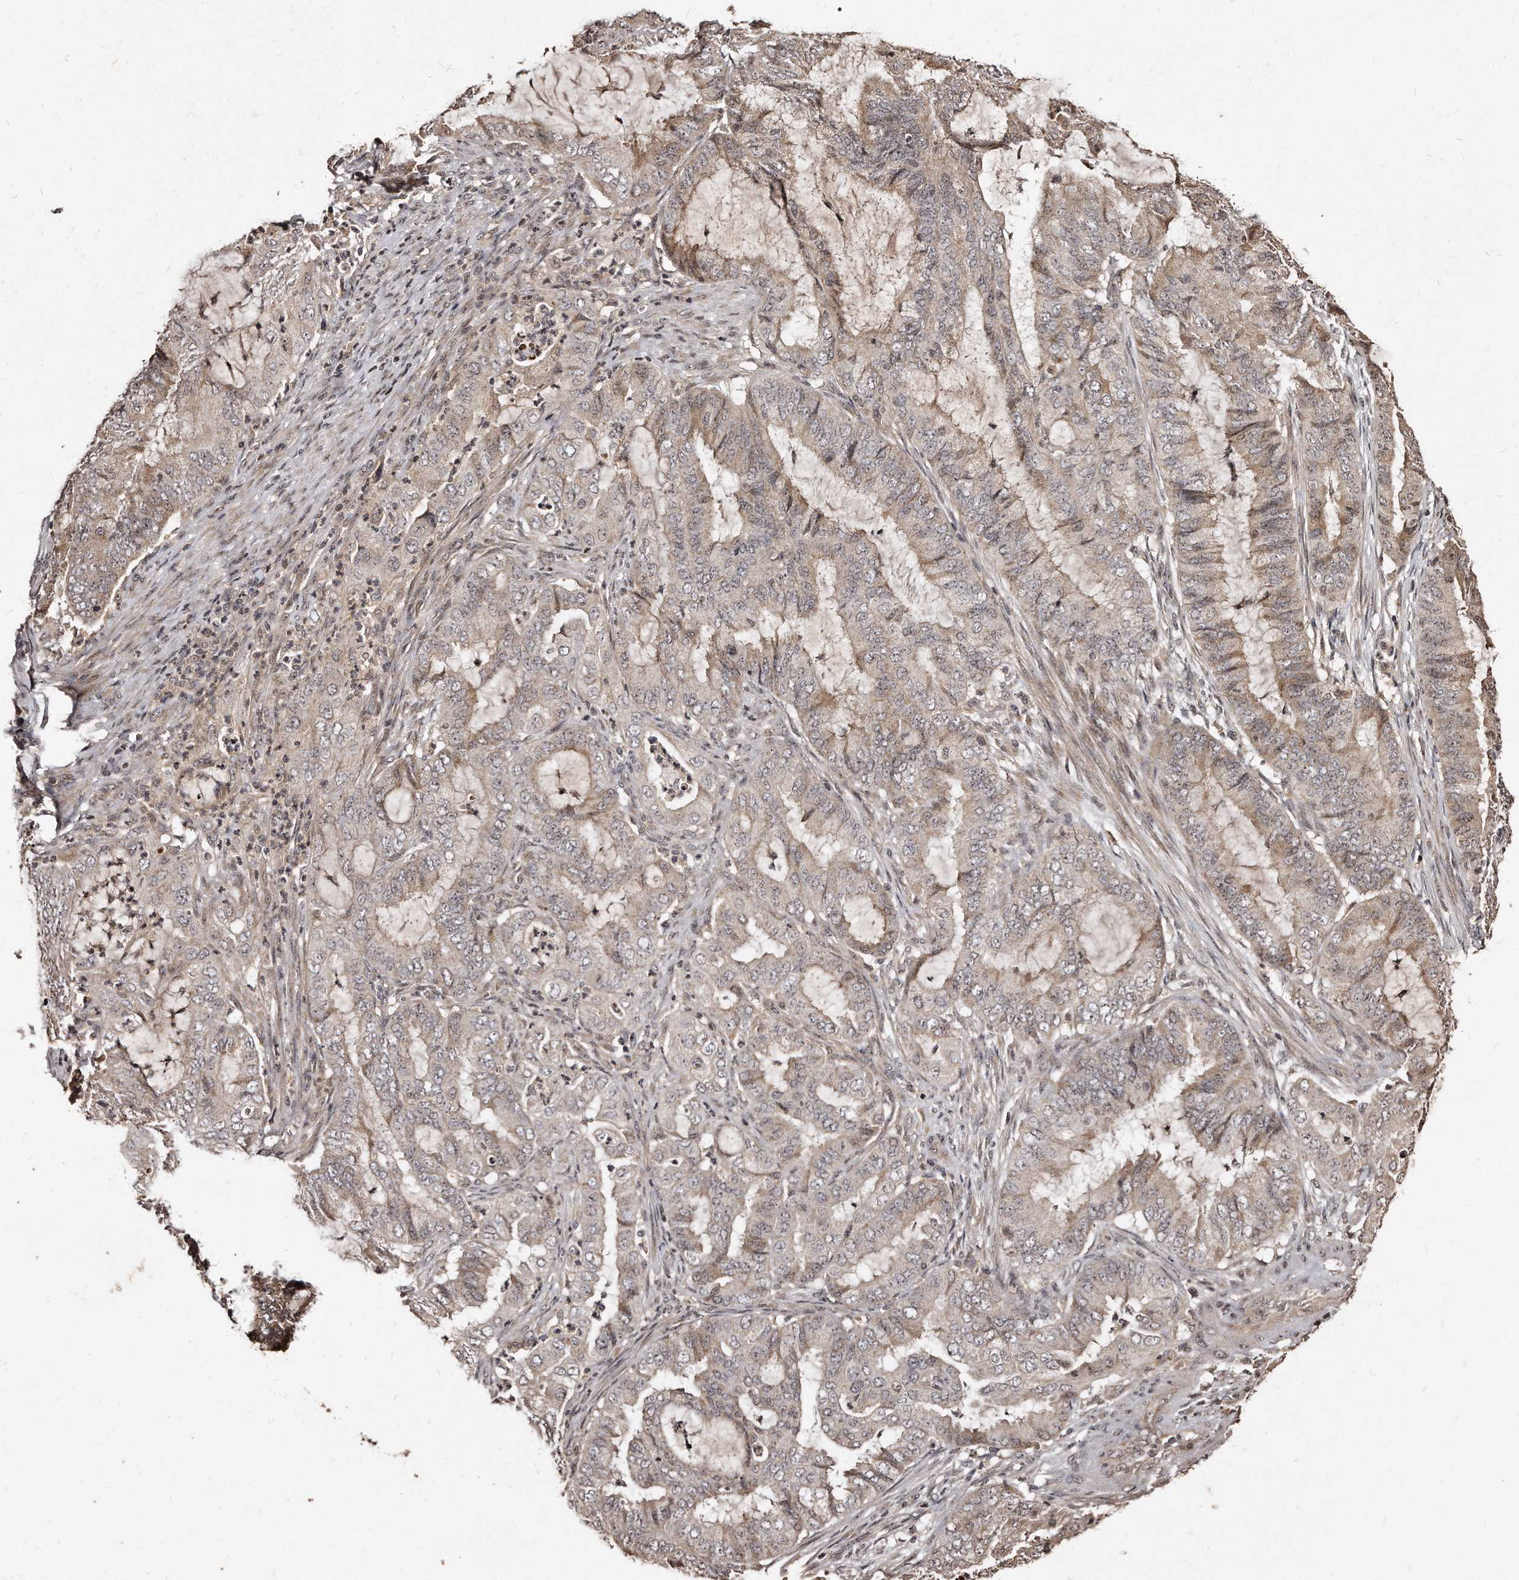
{"staining": {"intensity": "weak", "quantity": "25%-75%", "location": "cytoplasmic/membranous"}, "tissue": "endometrial cancer", "cell_type": "Tumor cells", "image_type": "cancer", "snomed": [{"axis": "morphology", "description": "Adenocarcinoma, NOS"}, {"axis": "topography", "description": "Endometrium"}], "caption": "Protein staining of endometrial adenocarcinoma tissue shows weak cytoplasmic/membranous expression in approximately 25%-75% of tumor cells. (IHC, brightfield microscopy, high magnification).", "gene": "TSHR", "patient": {"sex": "female", "age": 51}}